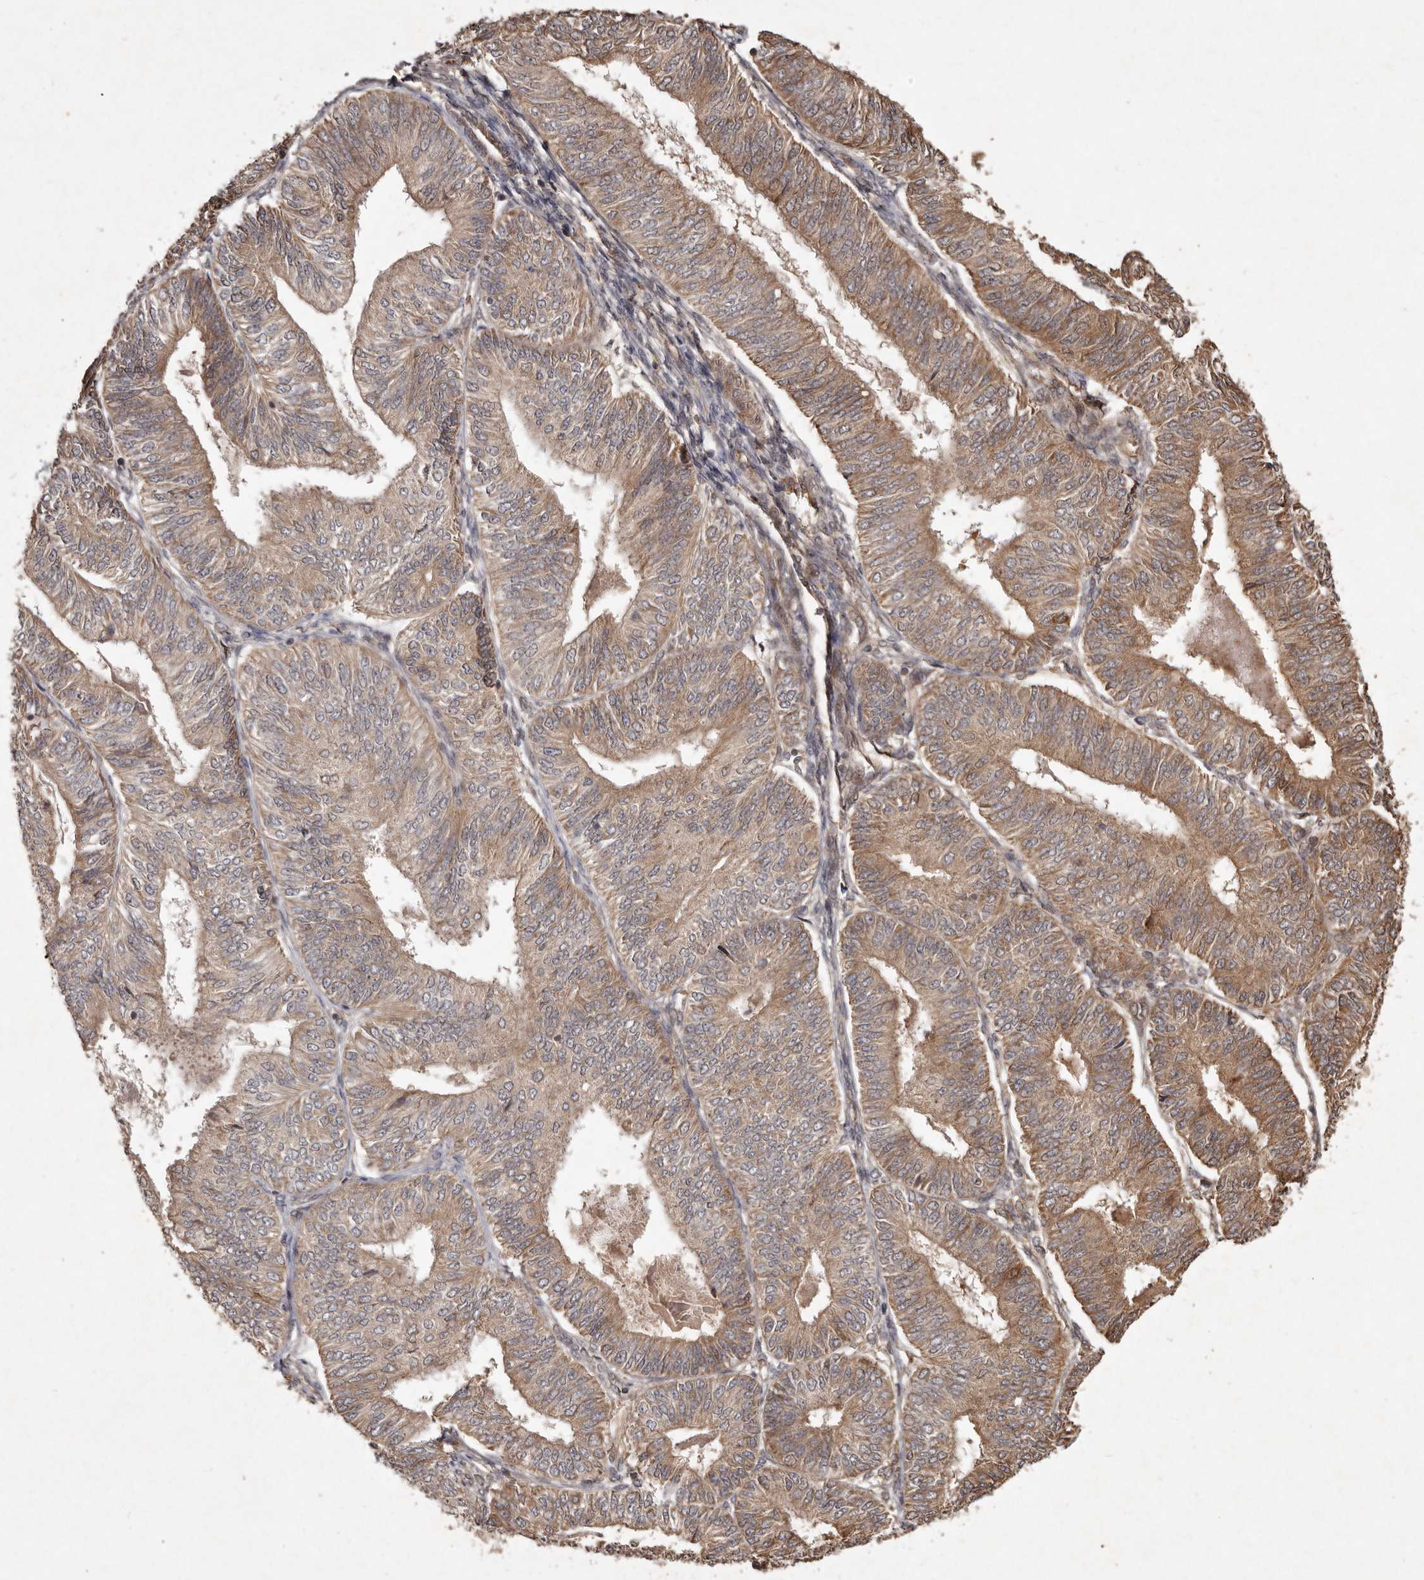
{"staining": {"intensity": "moderate", "quantity": ">75%", "location": "cytoplasmic/membranous"}, "tissue": "endometrial cancer", "cell_type": "Tumor cells", "image_type": "cancer", "snomed": [{"axis": "morphology", "description": "Adenocarcinoma, NOS"}, {"axis": "topography", "description": "Endometrium"}], "caption": "Moderate cytoplasmic/membranous positivity is appreciated in approximately >75% of tumor cells in adenocarcinoma (endometrial). (Stains: DAB (3,3'-diaminobenzidine) in brown, nuclei in blue, Microscopy: brightfield microscopy at high magnification).", "gene": "SEMA3A", "patient": {"sex": "female", "age": 58}}